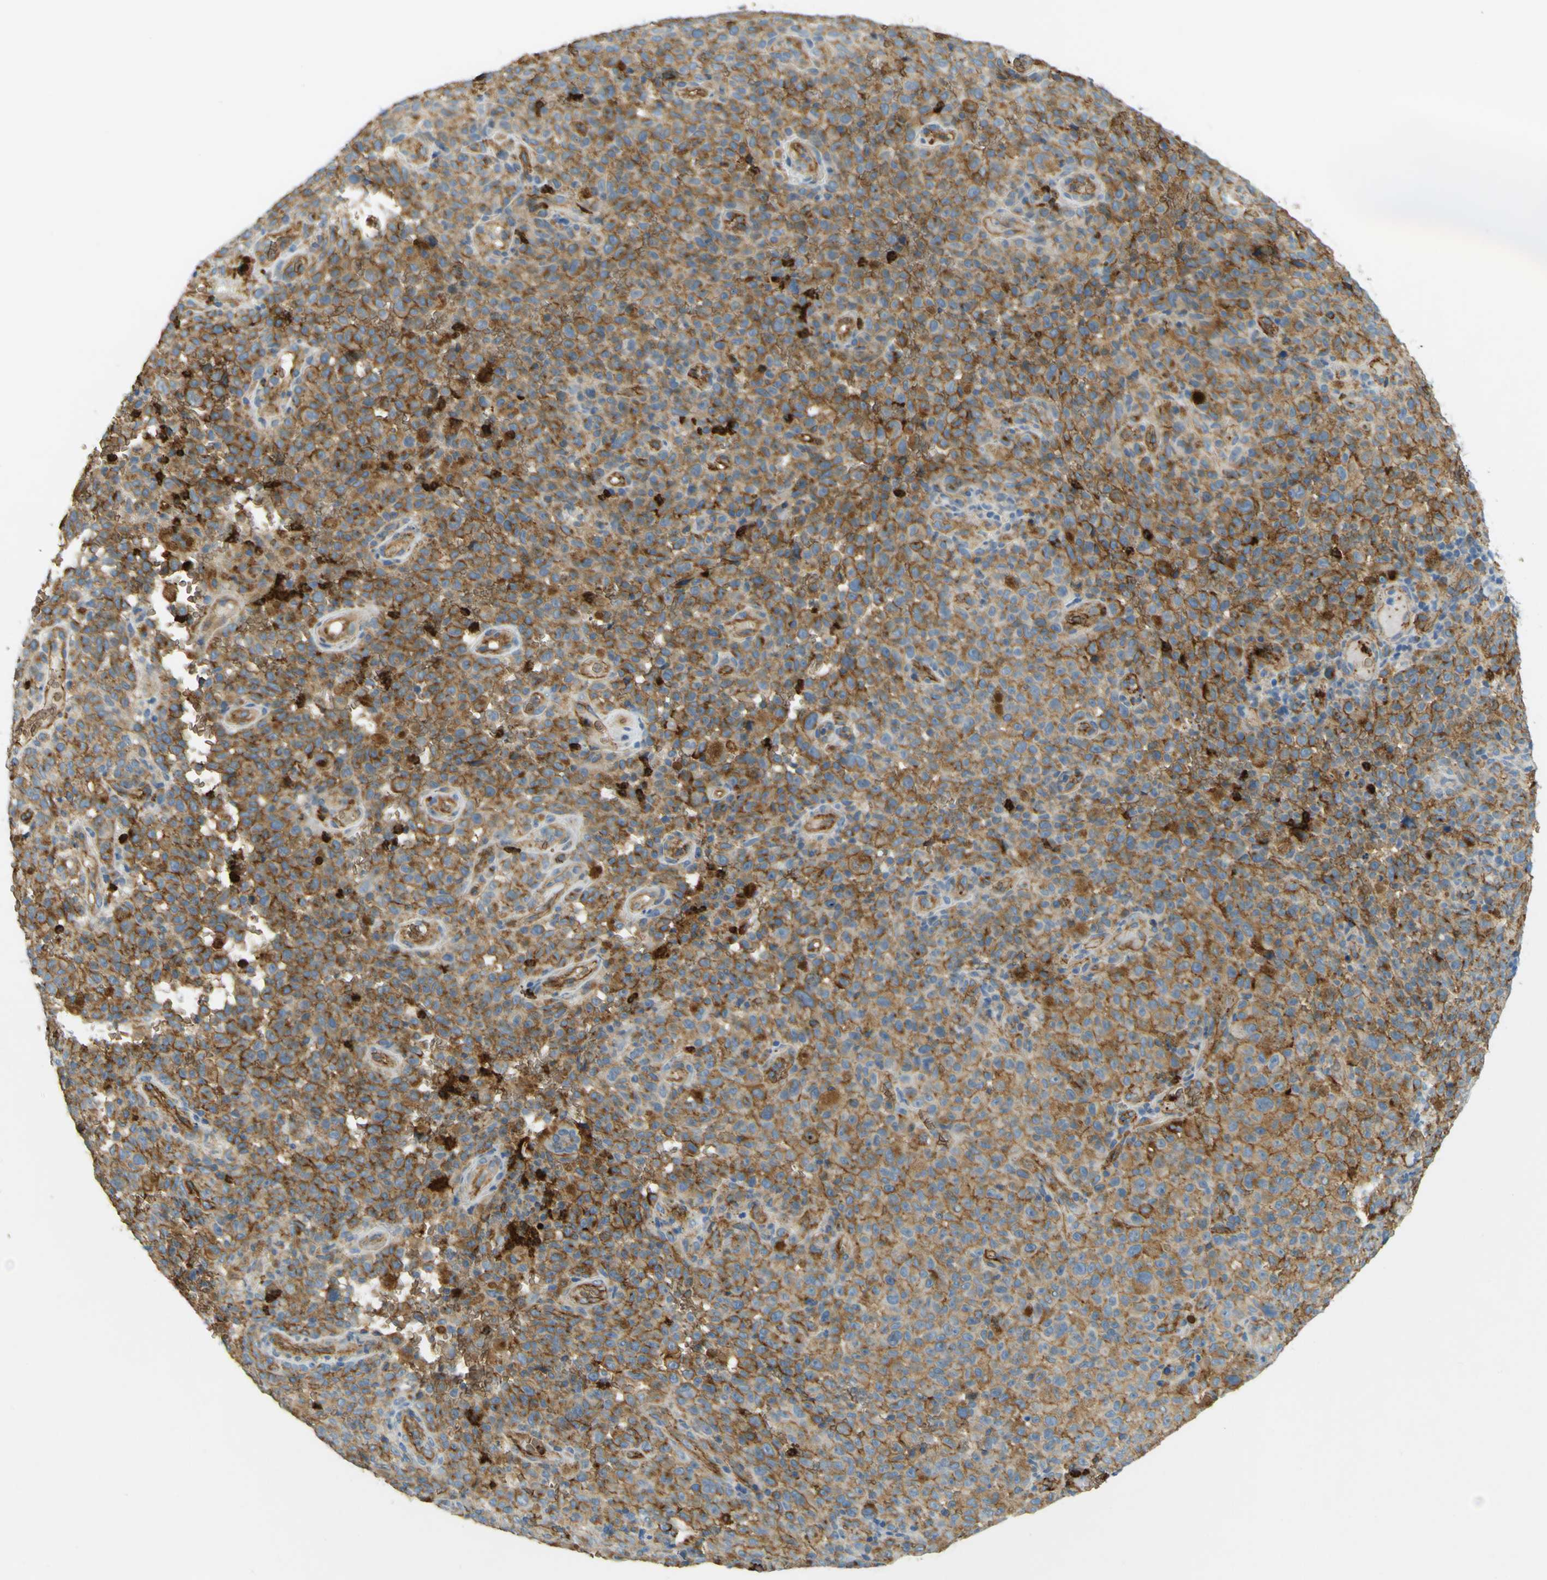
{"staining": {"intensity": "moderate", "quantity": ">75%", "location": "cytoplasmic/membranous"}, "tissue": "melanoma", "cell_type": "Tumor cells", "image_type": "cancer", "snomed": [{"axis": "morphology", "description": "Malignant melanoma, NOS"}, {"axis": "topography", "description": "Skin"}], "caption": "Immunohistochemical staining of melanoma displays medium levels of moderate cytoplasmic/membranous positivity in approximately >75% of tumor cells.", "gene": "PLXDC1", "patient": {"sex": "female", "age": 82}}